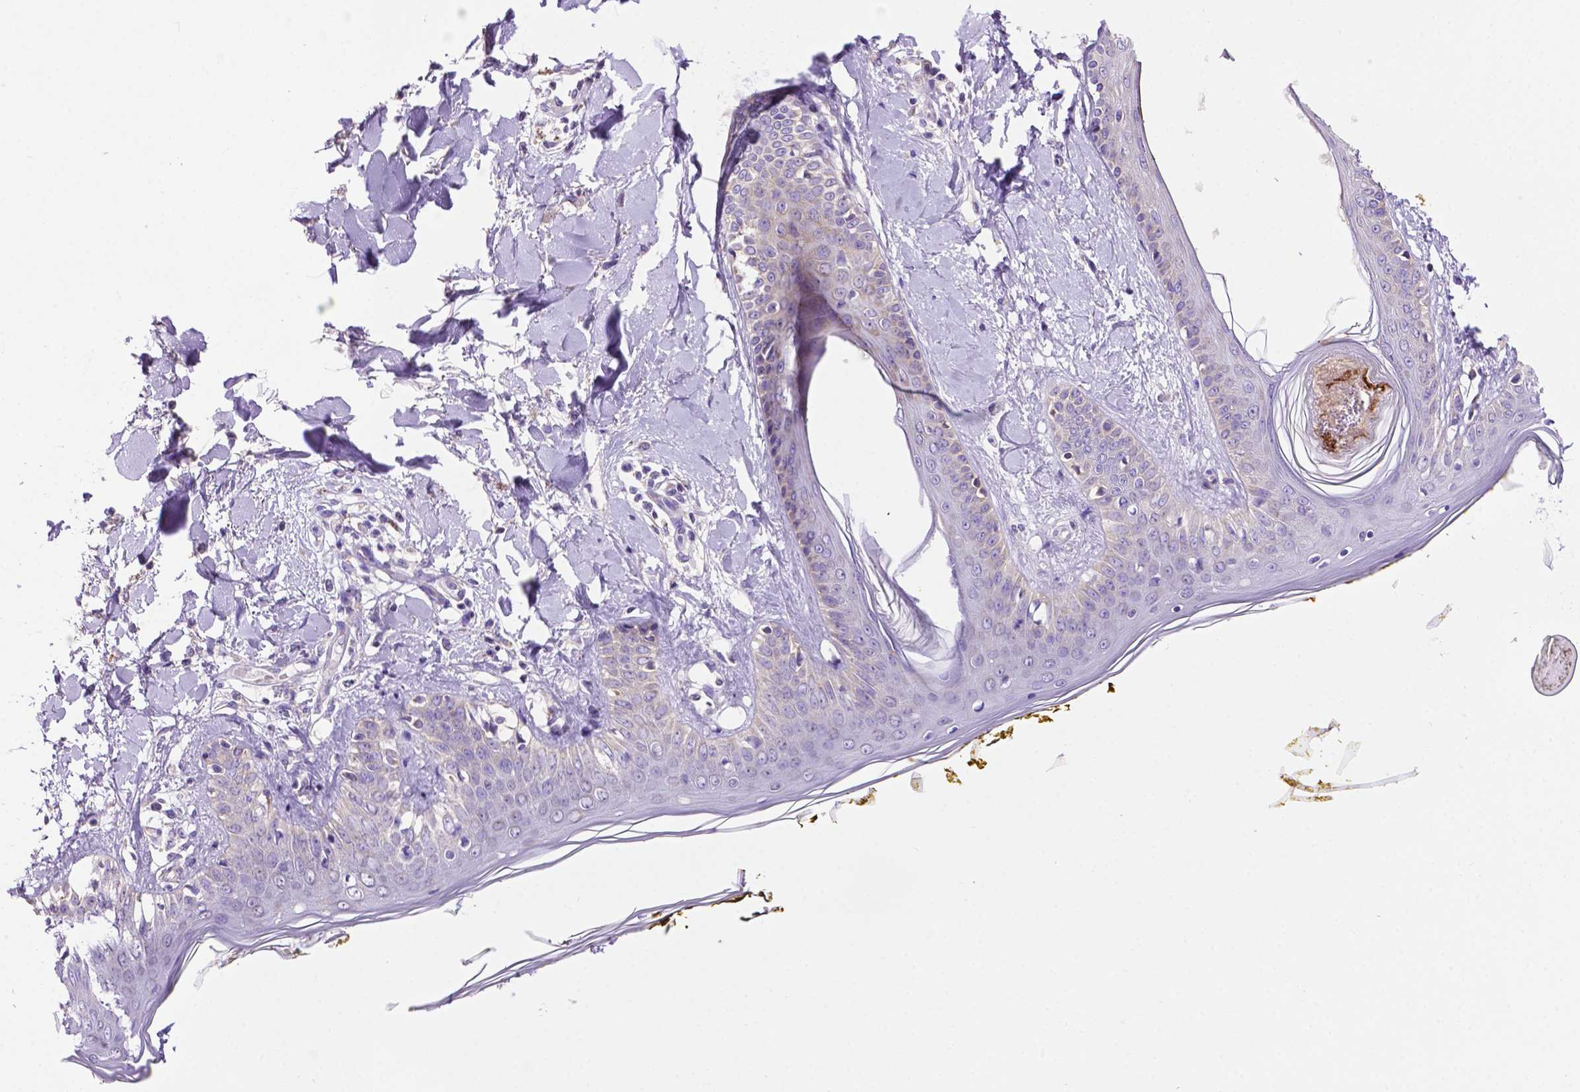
{"staining": {"intensity": "negative", "quantity": "none", "location": "none"}, "tissue": "skin", "cell_type": "Fibroblasts", "image_type": "normal", "snomed": [{"axis": "morphology", "description": "Normal tissue, NOS"}, {"axis": "topography", "description": "Skin"}], "caption": "The image exhibits no significant positivity in fibroblasts of skin. Brightfield microscopy of immunohistochemistry stained with DAB (3,3'-diaminobenzidine) (brown) and hematoxylin (blue), captured at high magnification.", "gene": "PHYHIP", "patient": {"sex": "female", "age": 34}}